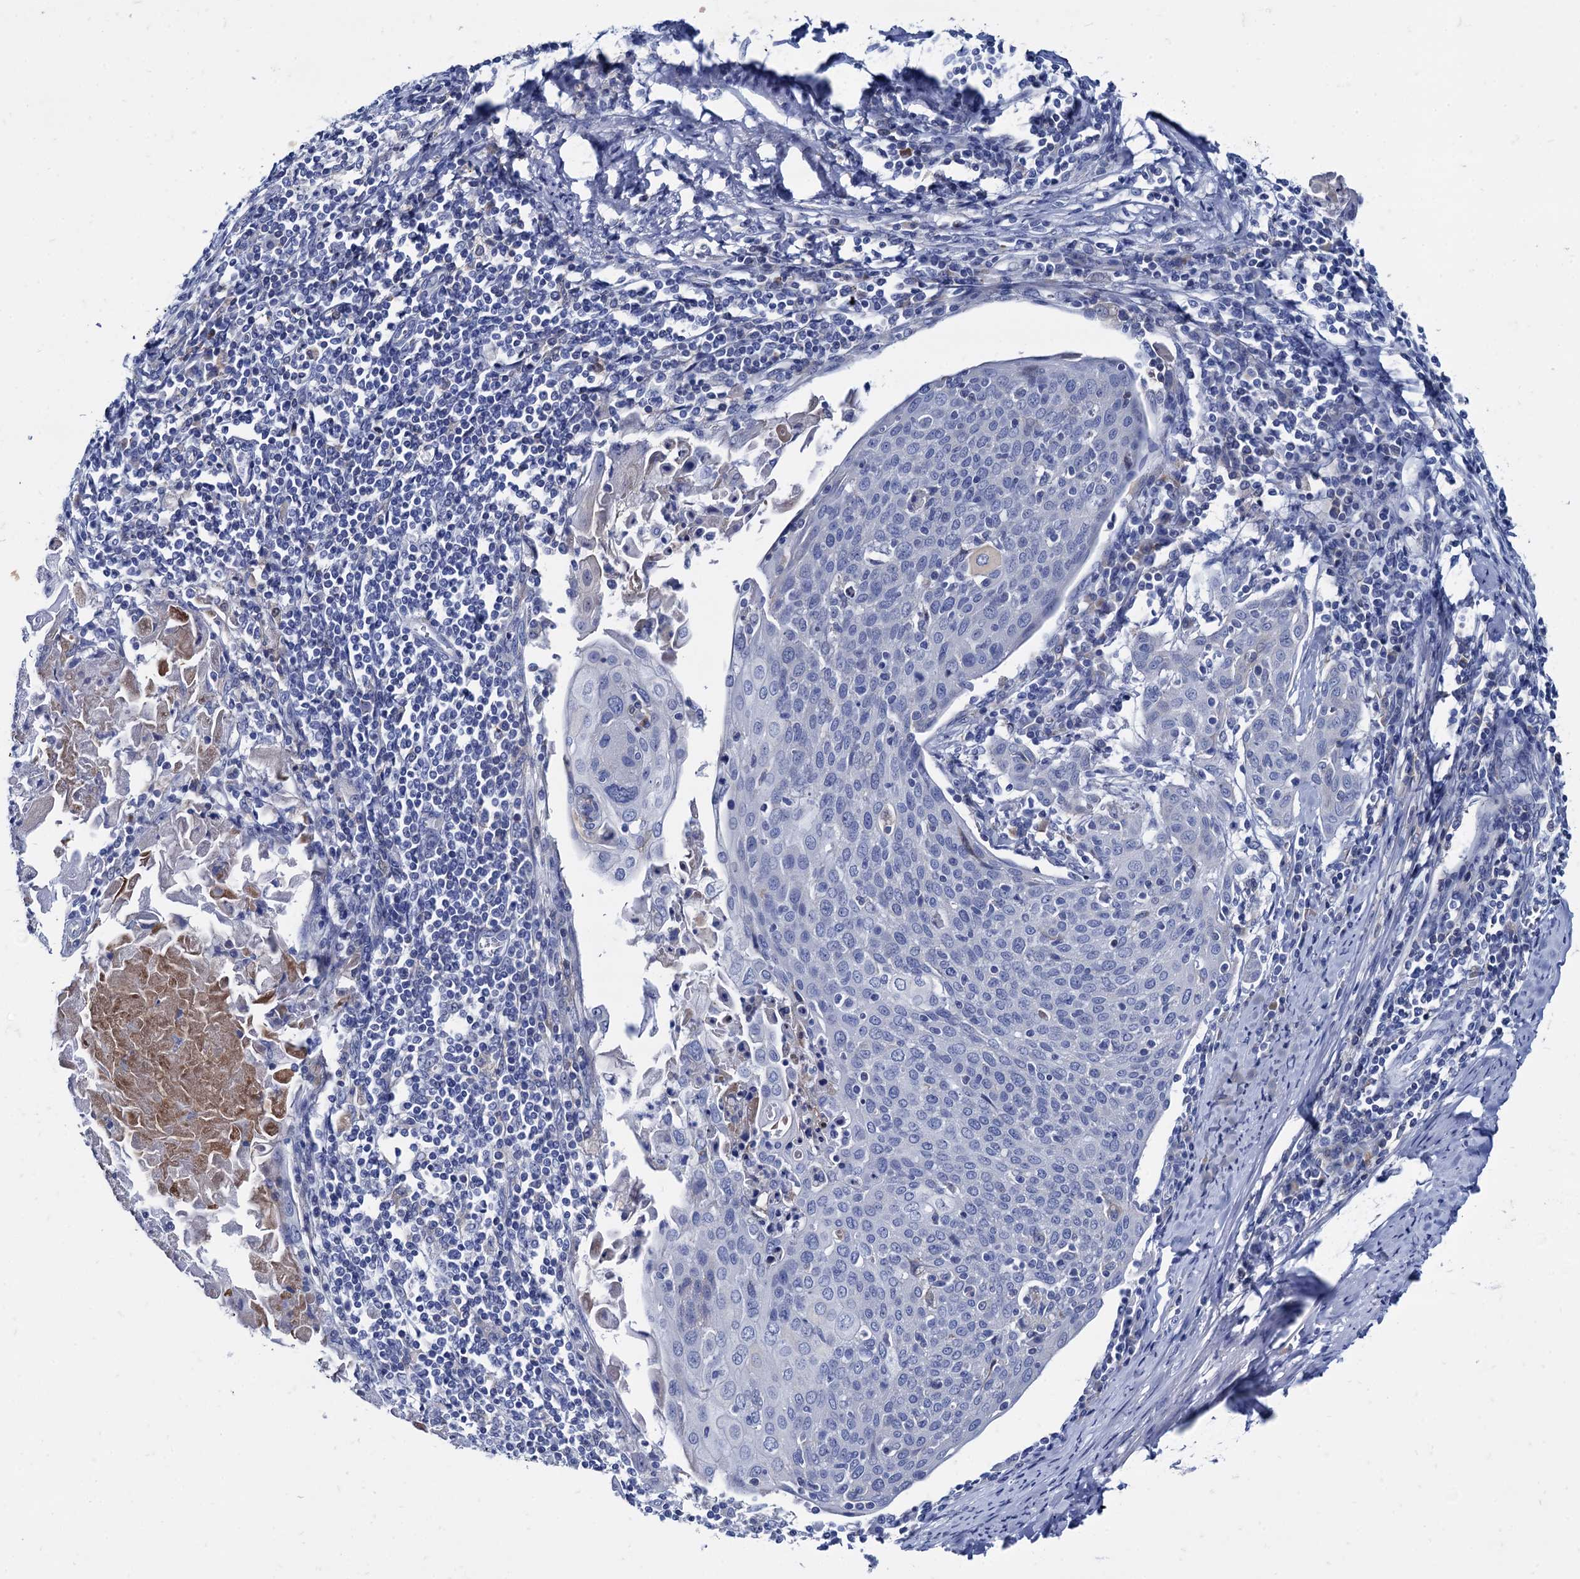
{"staining": {"intensity": "negative", "quantity": "none", "location": "none"}, "tissue": "cervical cancer", "cell_type": "Tumor cells", "image_type": "cancer", "snomed": [{"axis": "morphology", "description": "Squamous cell carcinoma, NOS"}, {"axis": "topography", "description": "Cervix"}], "caption": "A photomicrograph of squamous cell carcinoma (cervical) stained for a protein reveals no brown staining in tumor cells. Brightfield microscopy of immunohistochemistry (IHC) stained with DAB (3,3'-diaminobenzidine) (brown) and hematoxylin (blue), captured at high magnification.", "gene": "TMEM72", "patient": {"sex": "female", "age": 67}}